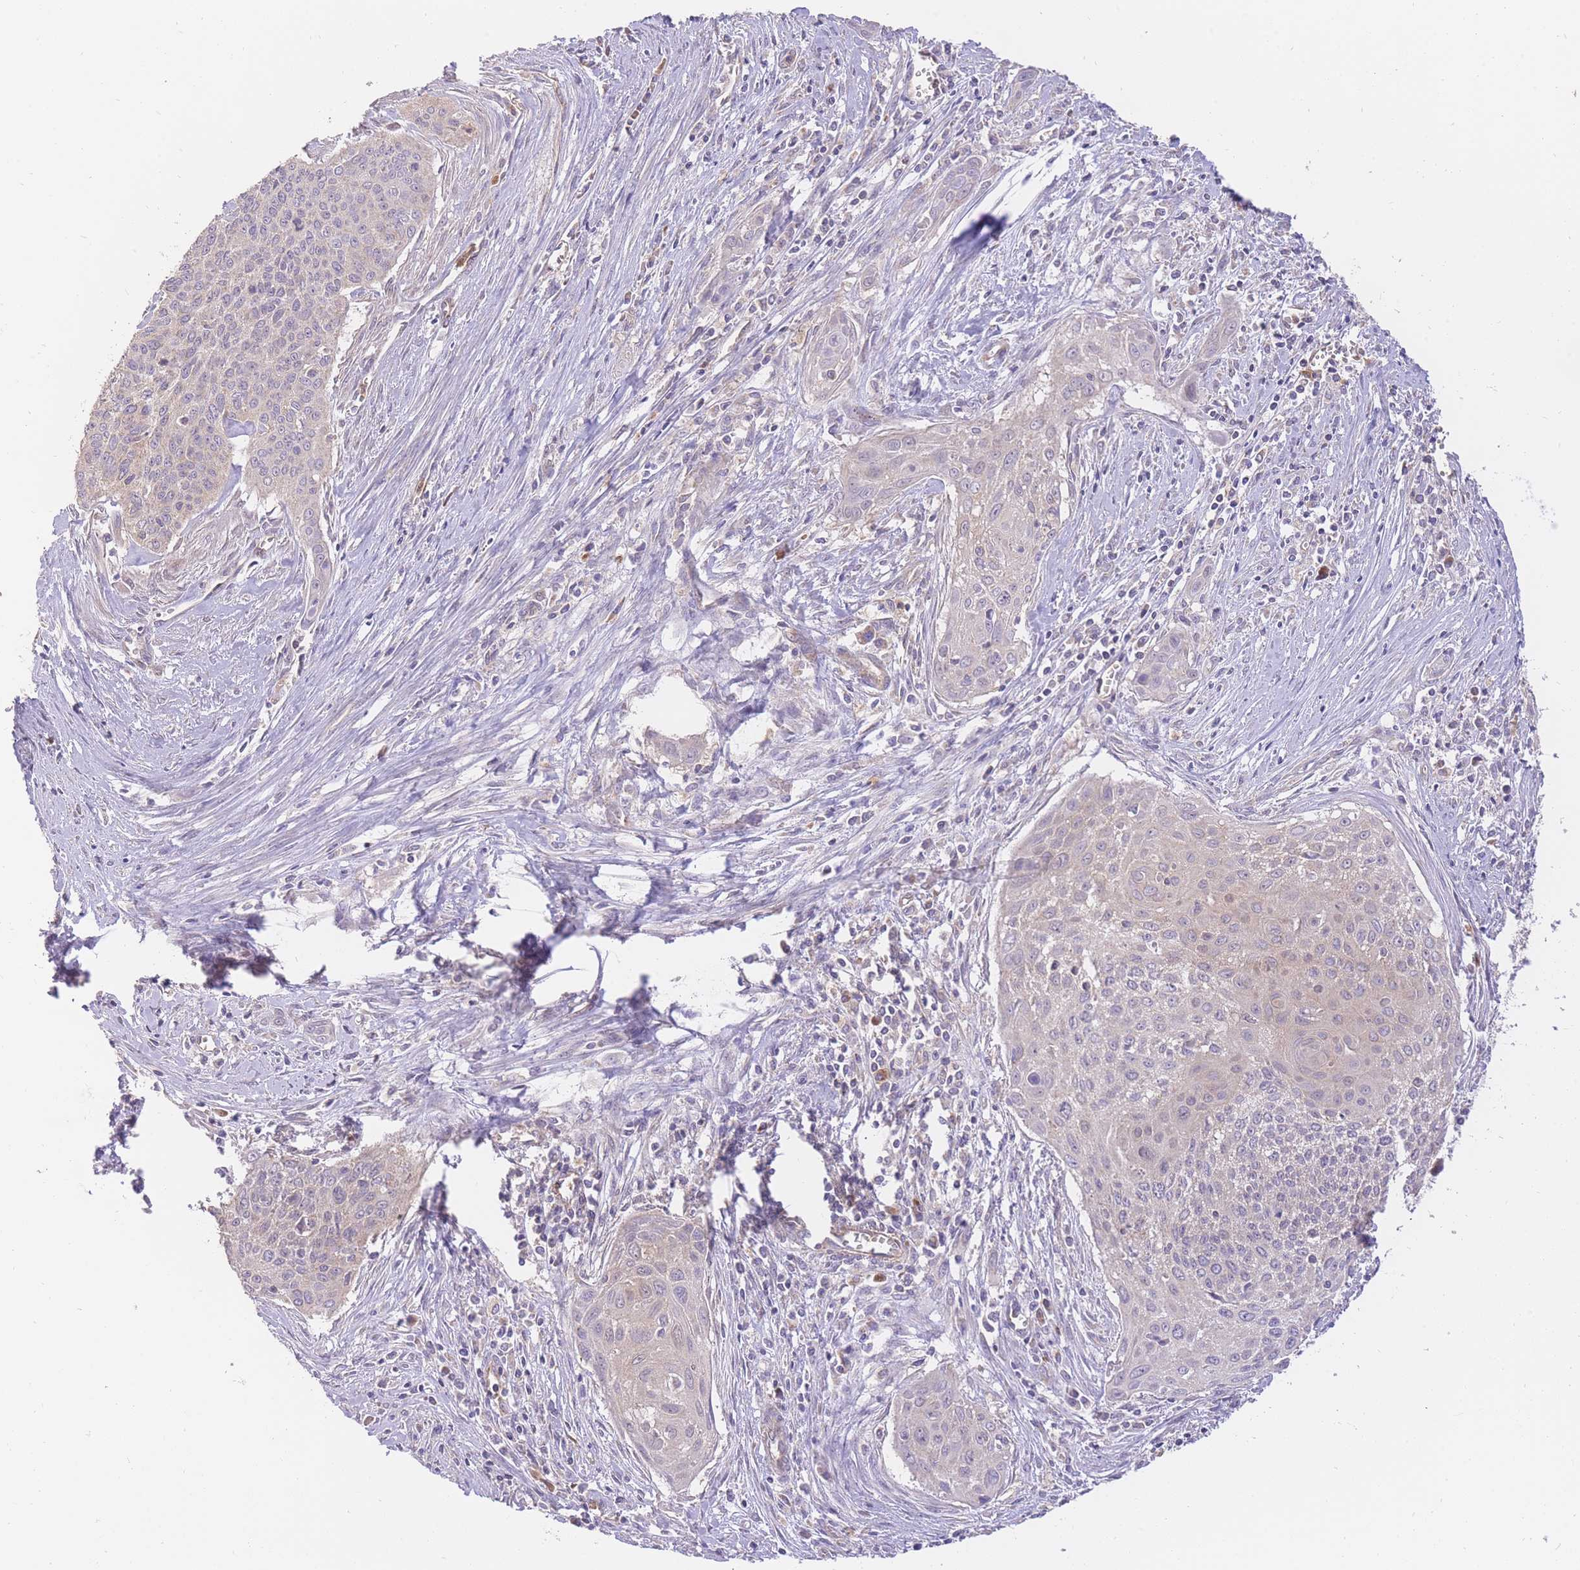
{"staining": {"intensity": "weak", "quantity": "<25%", "location": "cytoplasmic/membranous"}, "tissue": "cervical cancer", "cell_type": "Tumor cells", "image_type": "cancer", "snomed": [{"axis": "morphology", "description": "Squamous cell carcinoma, NOS"}, {"axis": "topography", "description": "Cervix"}], "caption": "A histopathology image of human cervical cancer (squamous cell carcinoma) is negative for staining in tumor cells.", "gene": "PREP", "patient": {"sex": "female", "age": 55}}